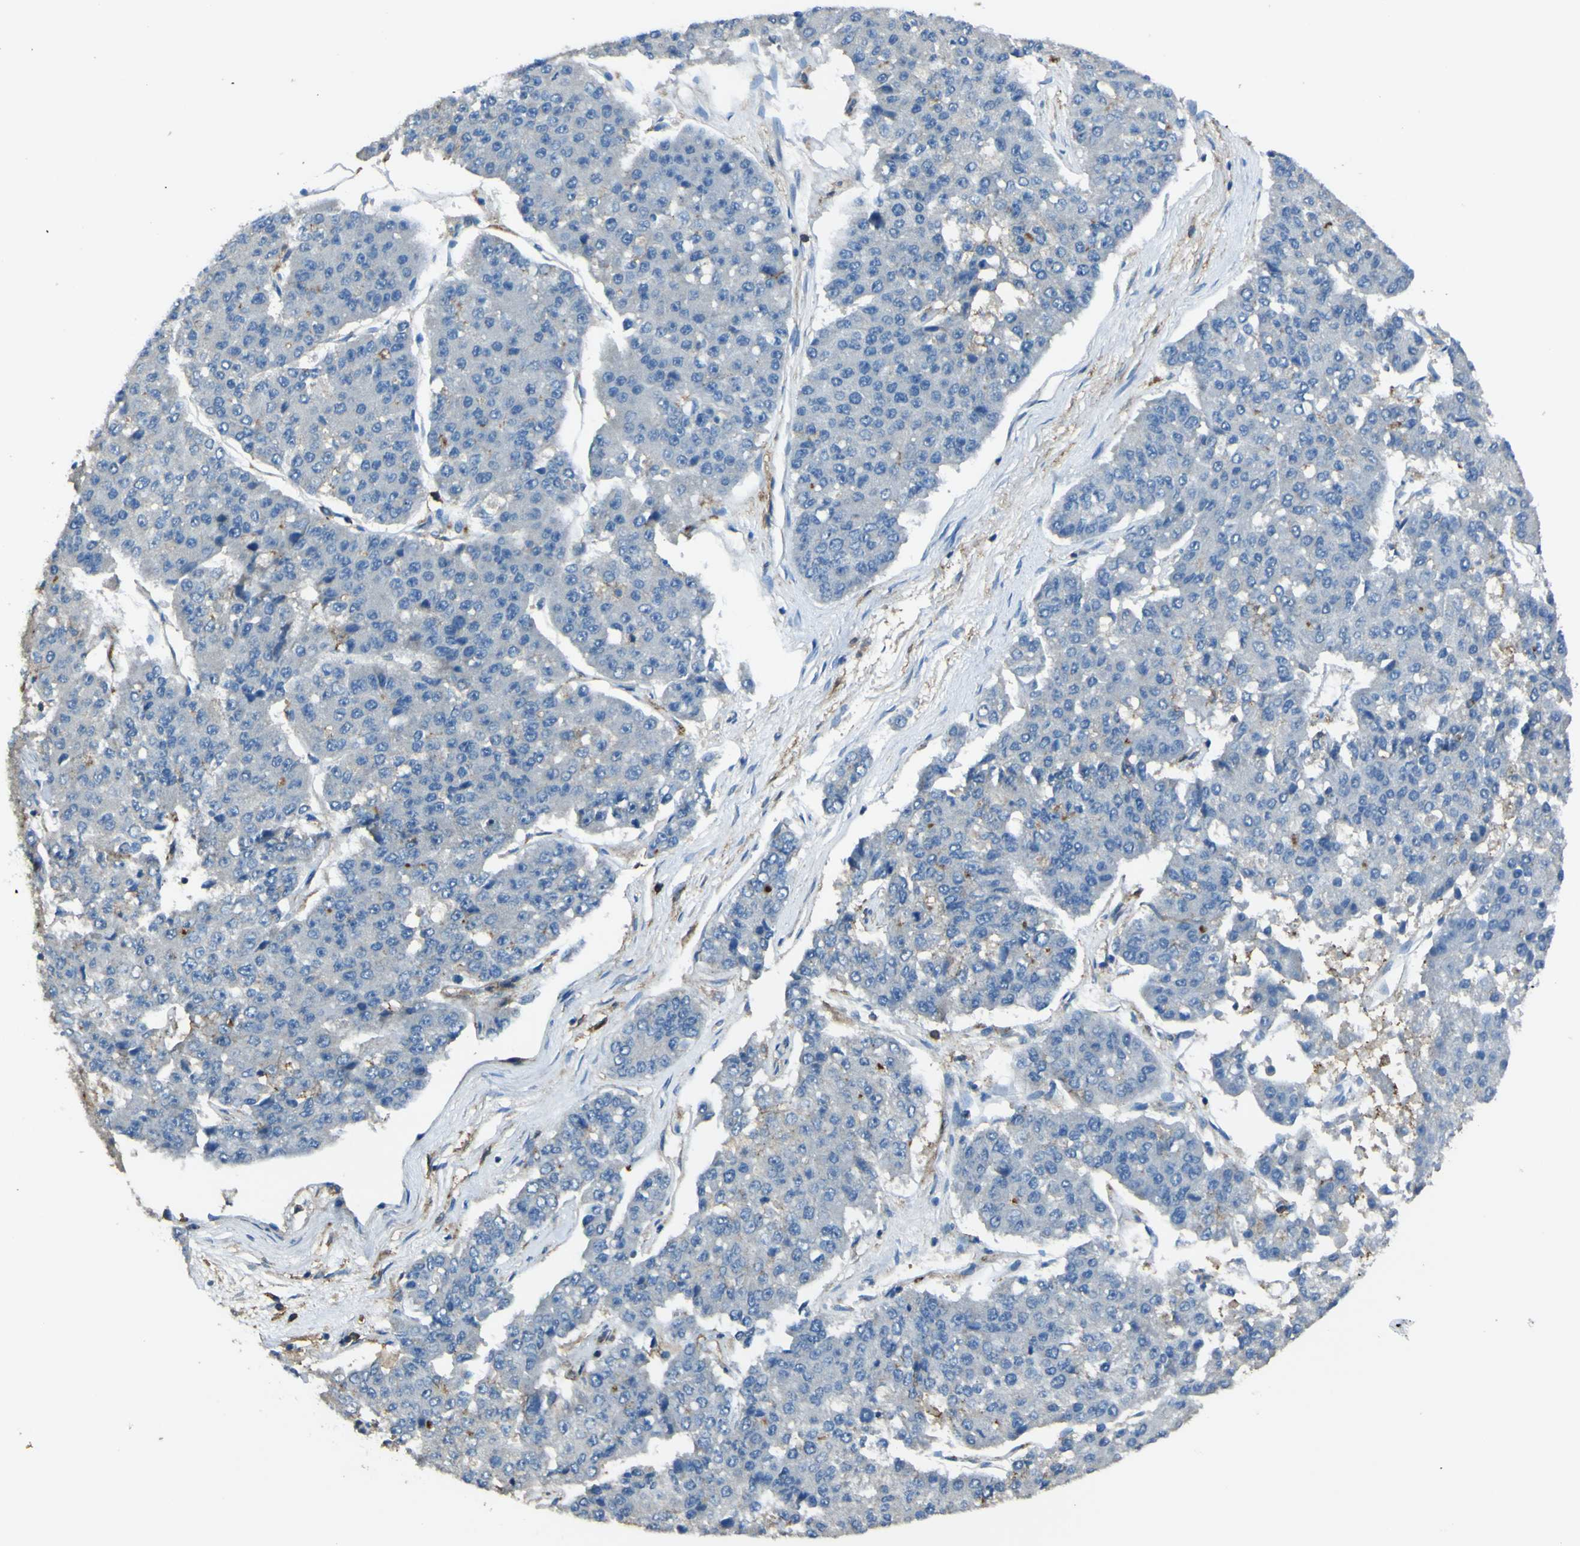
{"staining": {"intensity": "negative", "quantity": "none", "location": "none"}, "tissue": "pancreatic cancer", "cell_type": "Tumor cells", "image_type": "cancer", "snomed": [{"axis": "morphology", "description": "Adenocarcinoma, NOS"}, {"axis": "topography", "description": "Pancreas"}], "caption": "Immunohistochemical staining of human pancreatic cancer (adenocarcinoma) exhibits no significant expression in tumor cells. (DAB immunohistochemistry visualized using brightfield microscopy, high magnification).", "gene": "LAIR1", "patient": {"sex": "male", "age": 50}}